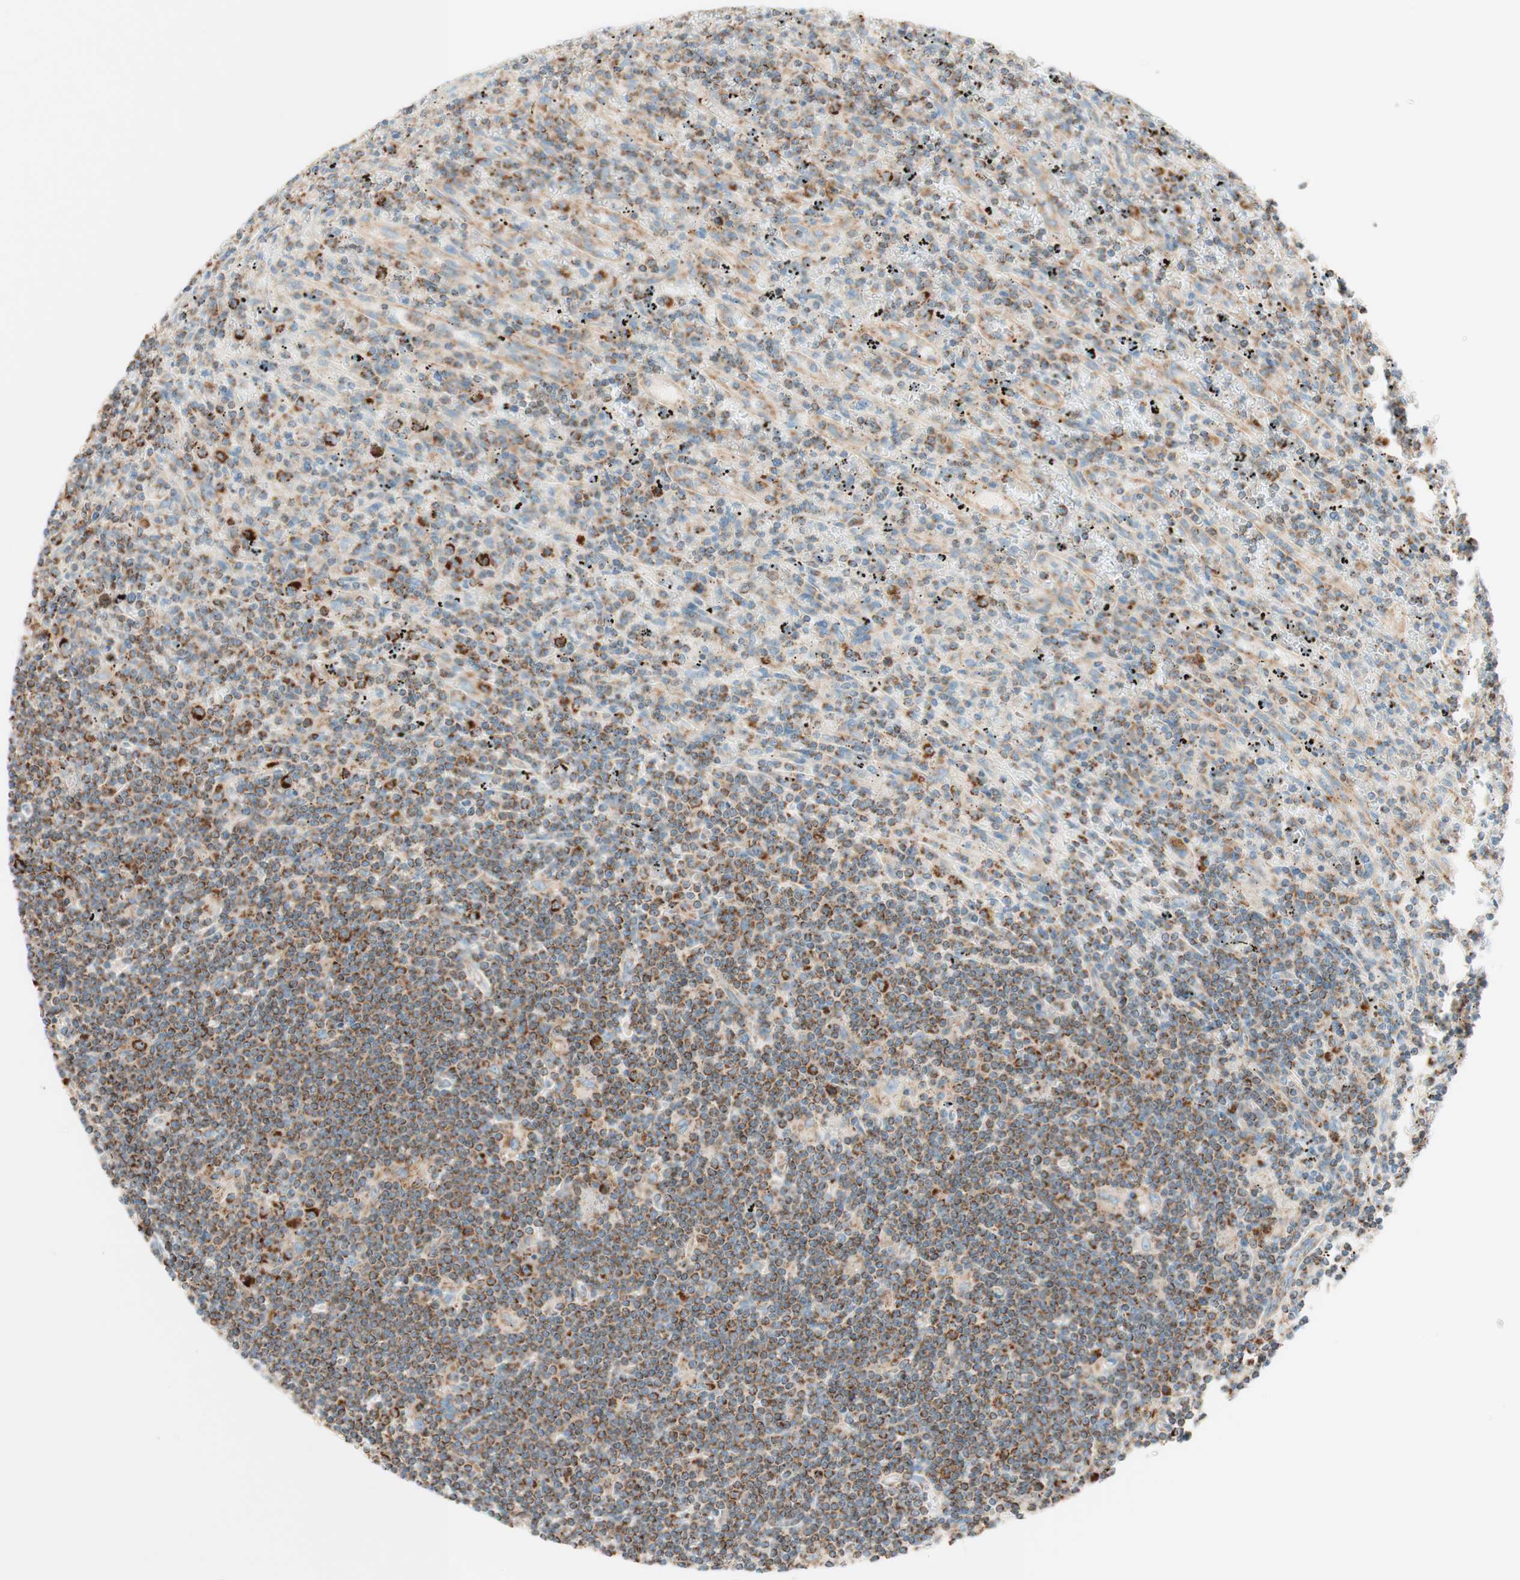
{"staining": {"intensity": "moderate", "quantity": "25%-75%", "location": "cytoplasmic/membranous"}, "tissue": "lymphoma", "cell_type": "Tumor cells", "image_type": "cancer", "snomed": [{"axis": "morphology", "description": "Malignant lymphoma, non-Hodgkin's type, Low grade"}, {"axis": "topography", "description": "Spleen"}], "caption": "Protein staining by immunohistochemistry displays moderate cytoplasmic/membranous staining in approximately 25%-75% of tumor cells in low-grade malignant lymphoma, non-Hodgkin's type. (Stains: DAB in brown, nuclei in blue, Microscopy: brightfield microscopy at high magnification).", "gene": "TOMM20", "patient": {"sex": "male", "age": 76}}